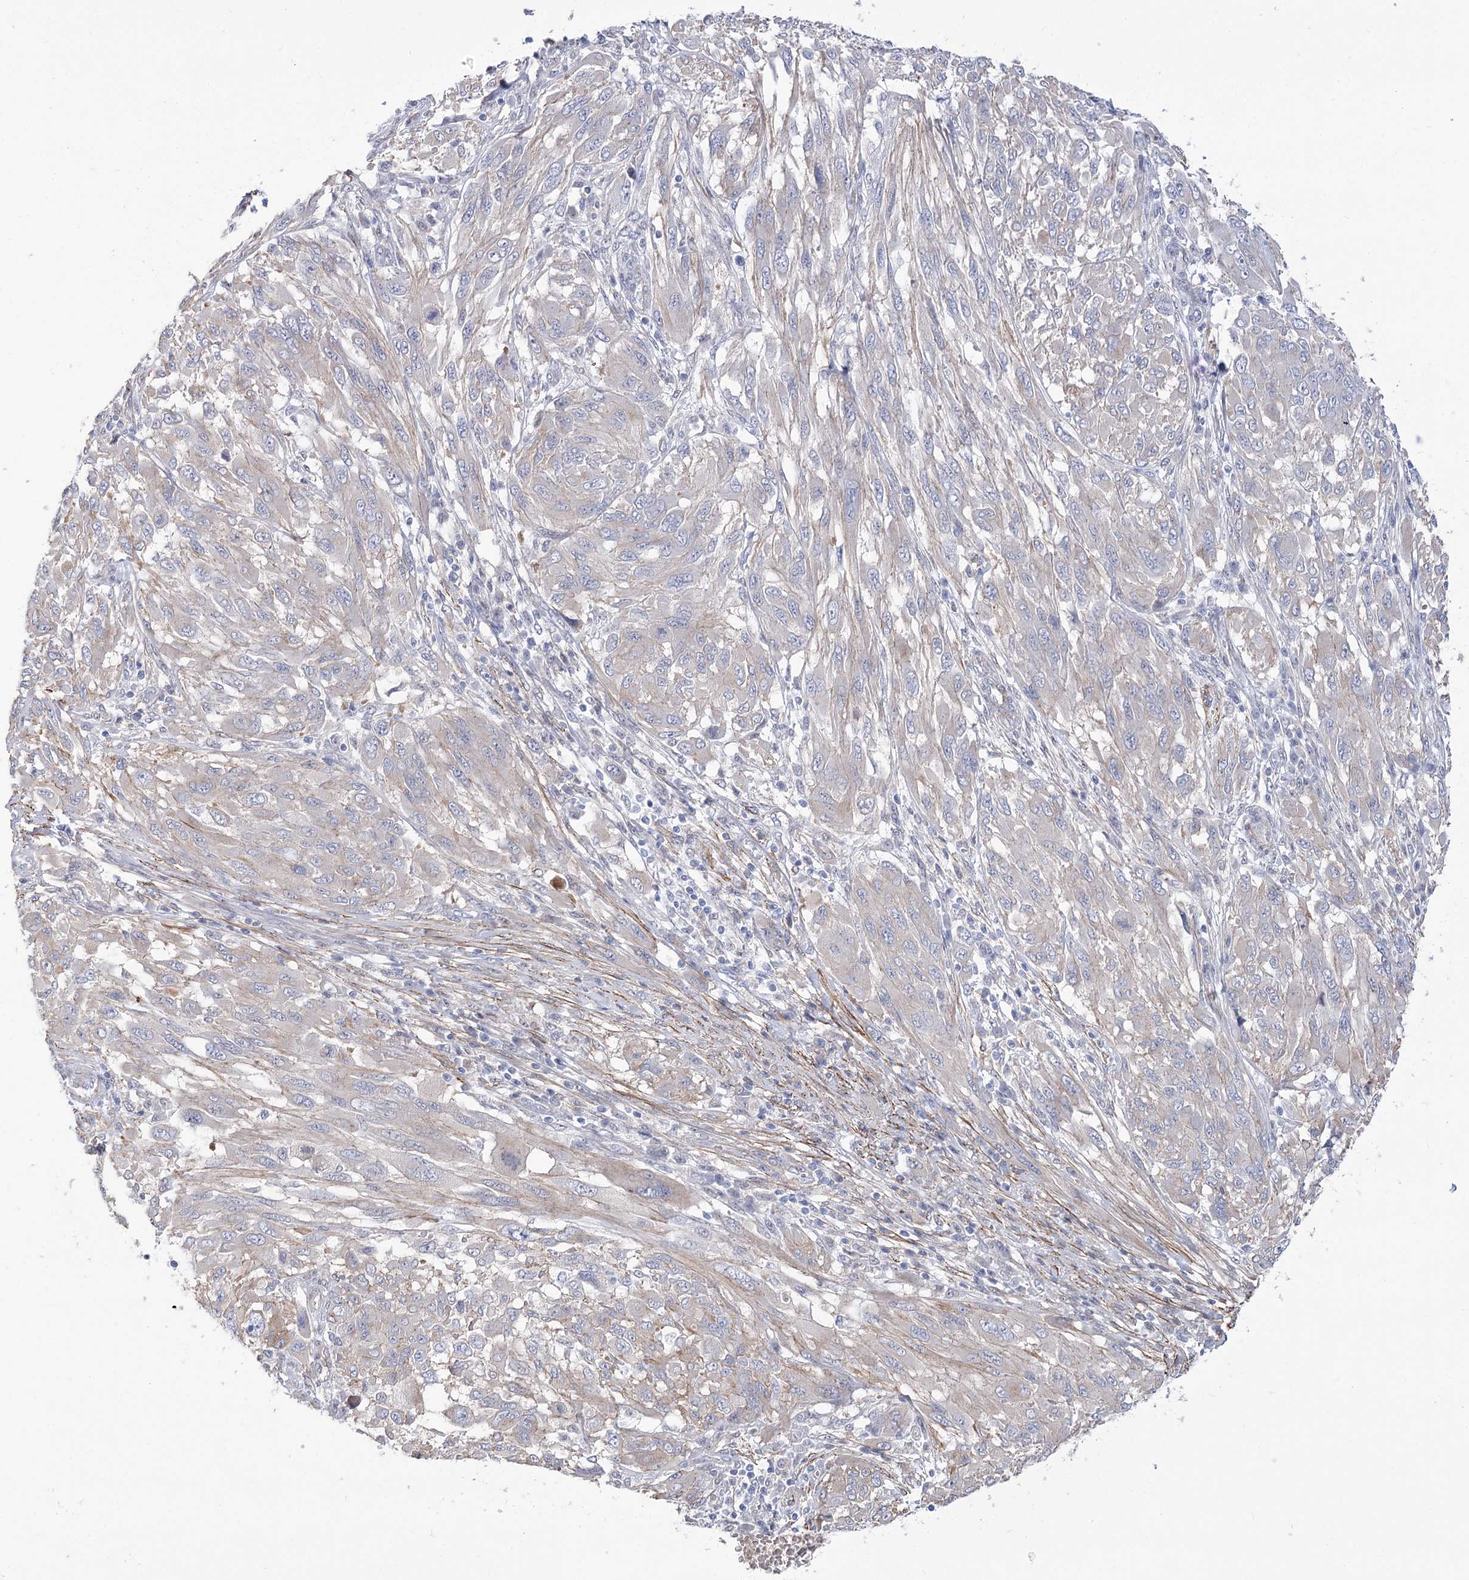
{"staining": {"intensity": "weak", "quantity": "<25%", "location": "cytoplasmic/membranous"}, "tissue": "melanoma", "cell_type": "Tumor cells", "image_type": "cancer", "snomed": [{"axis": "morphology", "description": "Malignant melanoma, NOS"}, {"axis": "topography", "description": "Skin"}], "caption": "Tumor cells show no significant protein staining in malignant melanoma. (Immunohistochemistry, brightfield microscopy, high magnification).", "gene": "WASHC3", "patient": {"sex": "female", "age": 91}}